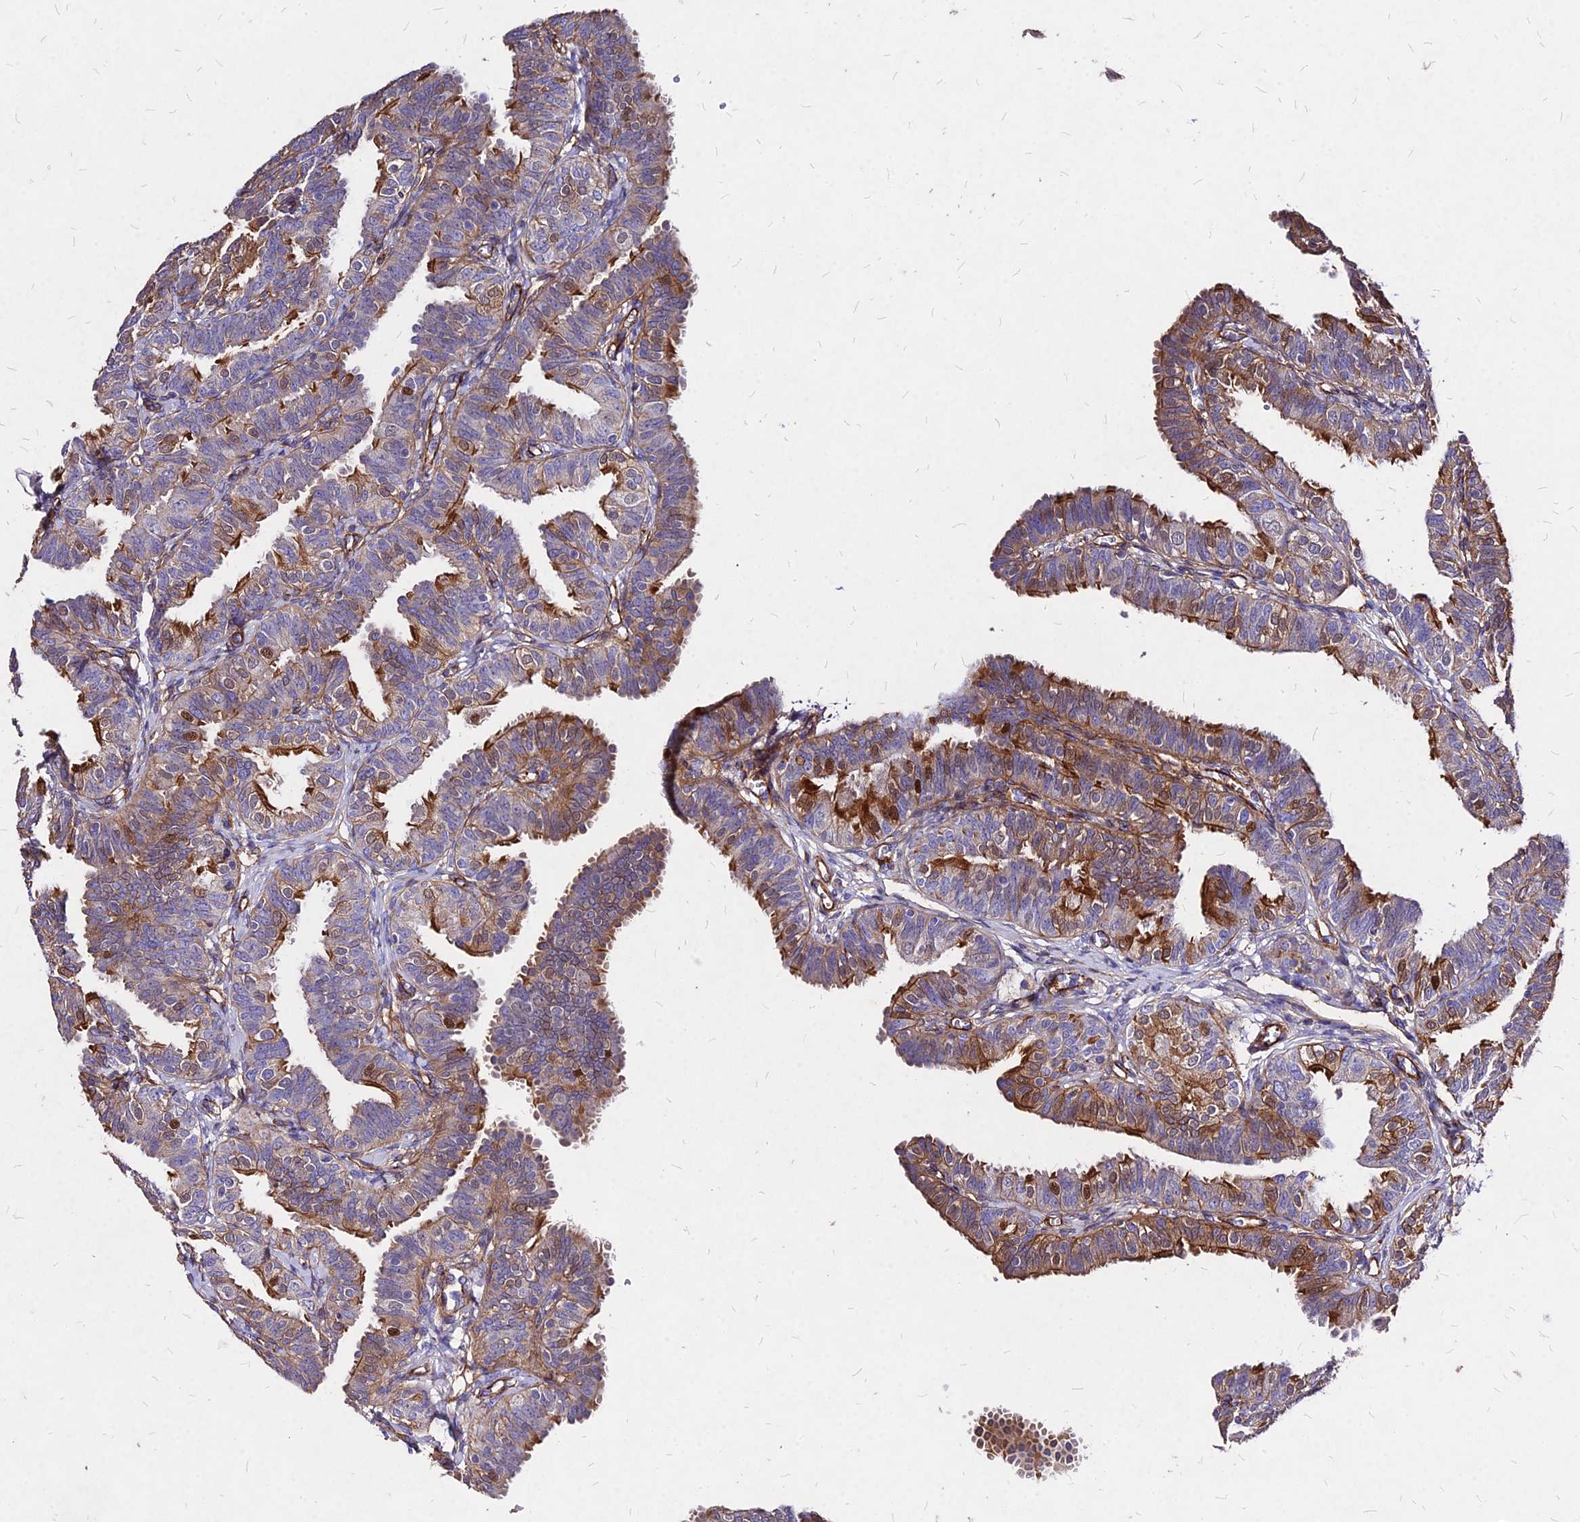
{"staining": {"intensity": "strong", "quantity": "25%-75%", "location": "cytoplasmic/membranous,nuclear"}, "tissue": "fallopian tube", "cell_type": "Glandular cells", "image_type": "normal", "snomed": [{"axis": "morphology", "description": "Normal tissue, NOS"}, {"axis": "topography", "description": "Fallopian tube"}], "caption": "The micrograph shows staining of normal fallopian tube, revealing strong cytoplasmic/membranous,nuclear protein staining (brown color) within glandular cells. (DAB IHC, brown staining for protein, blue staining for nuclei).", "gene": "EFCC1", "patient": {"sex": "female", "age": 35}}